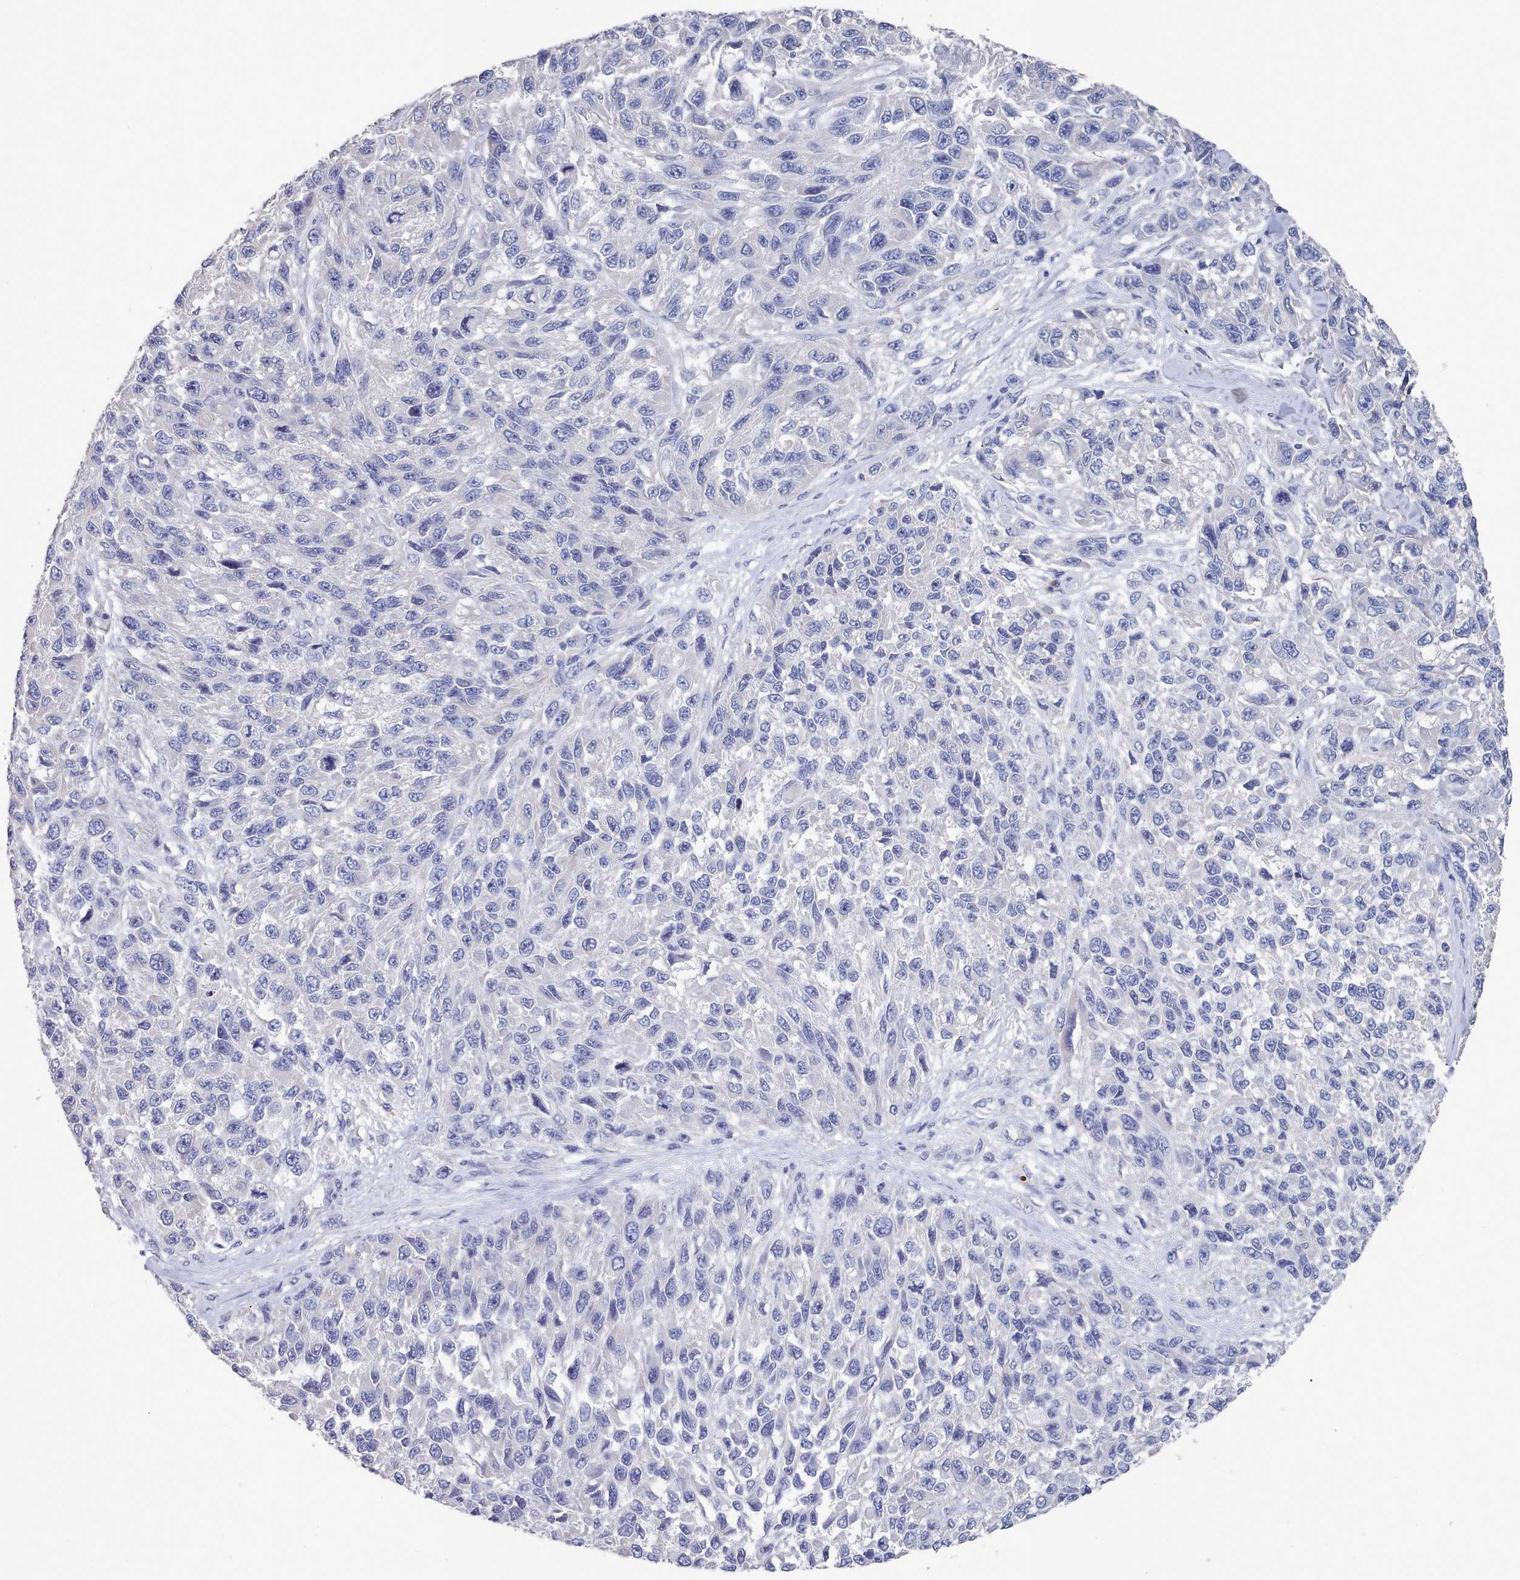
{"staining": {"intensity": "negative", "quantity": "none", "location": "none"}, "tissue": "melanoma", "cell_type": "Tumor cells", "image_type": "cancer", "snomed": [{"axis": "morphology", "description": "Malignant melanoma, NOS"}, {"axis": "topography", "description": "Skin"}], "caption": "An immunohistochemistry histopathology image of malignant melanoma is shown. There is no staining in tumor cells of malignant melanoma.", "gene": "ACAD11", "patient": {"sex": "female", "age": 96}}